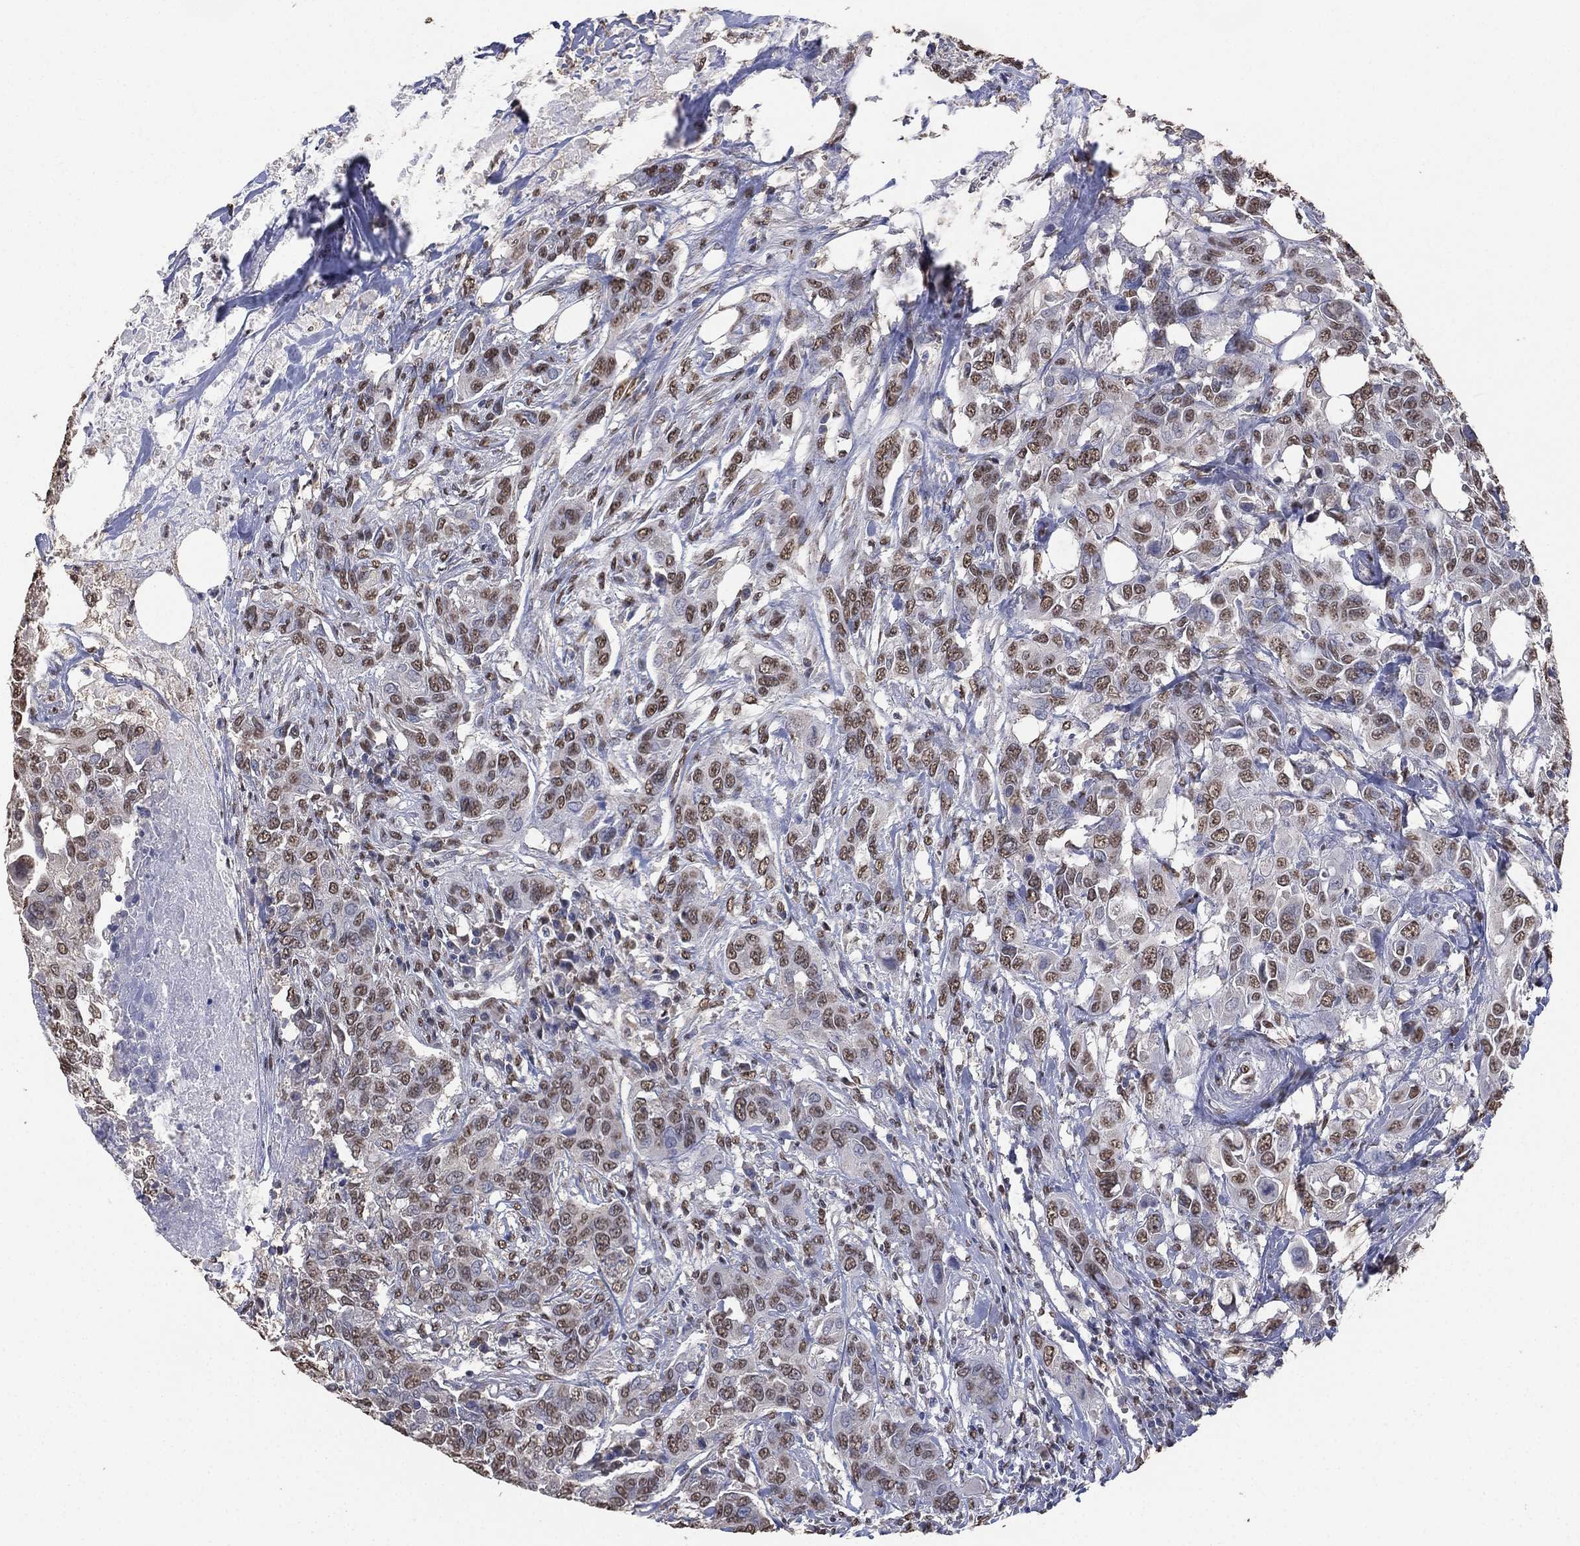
{"staining": {"intensity": "weak", "quantity": "25%-75%", "location": "nuclear"}, "tissue": "urothelial cancer", "cell_type": "Tumor cells", "image_type": "cancer", "snomed": [{"axis": "morphology", "description": "Urothelial carcinoma, NOS"}, {"axis": "morphology", "description": "Urothelial carcinoma, High grade"}, {"axis": "topography", "description": "Urinary bladder"}], "caption": "There is low levels of weak nuclear expression in tumor cells of transitional cell carcinoma, as demonstrated by immunohistochemical staining (brown color).", "gene": "ALDH7A1", "patient": {"sex": "male", "age": 63}}